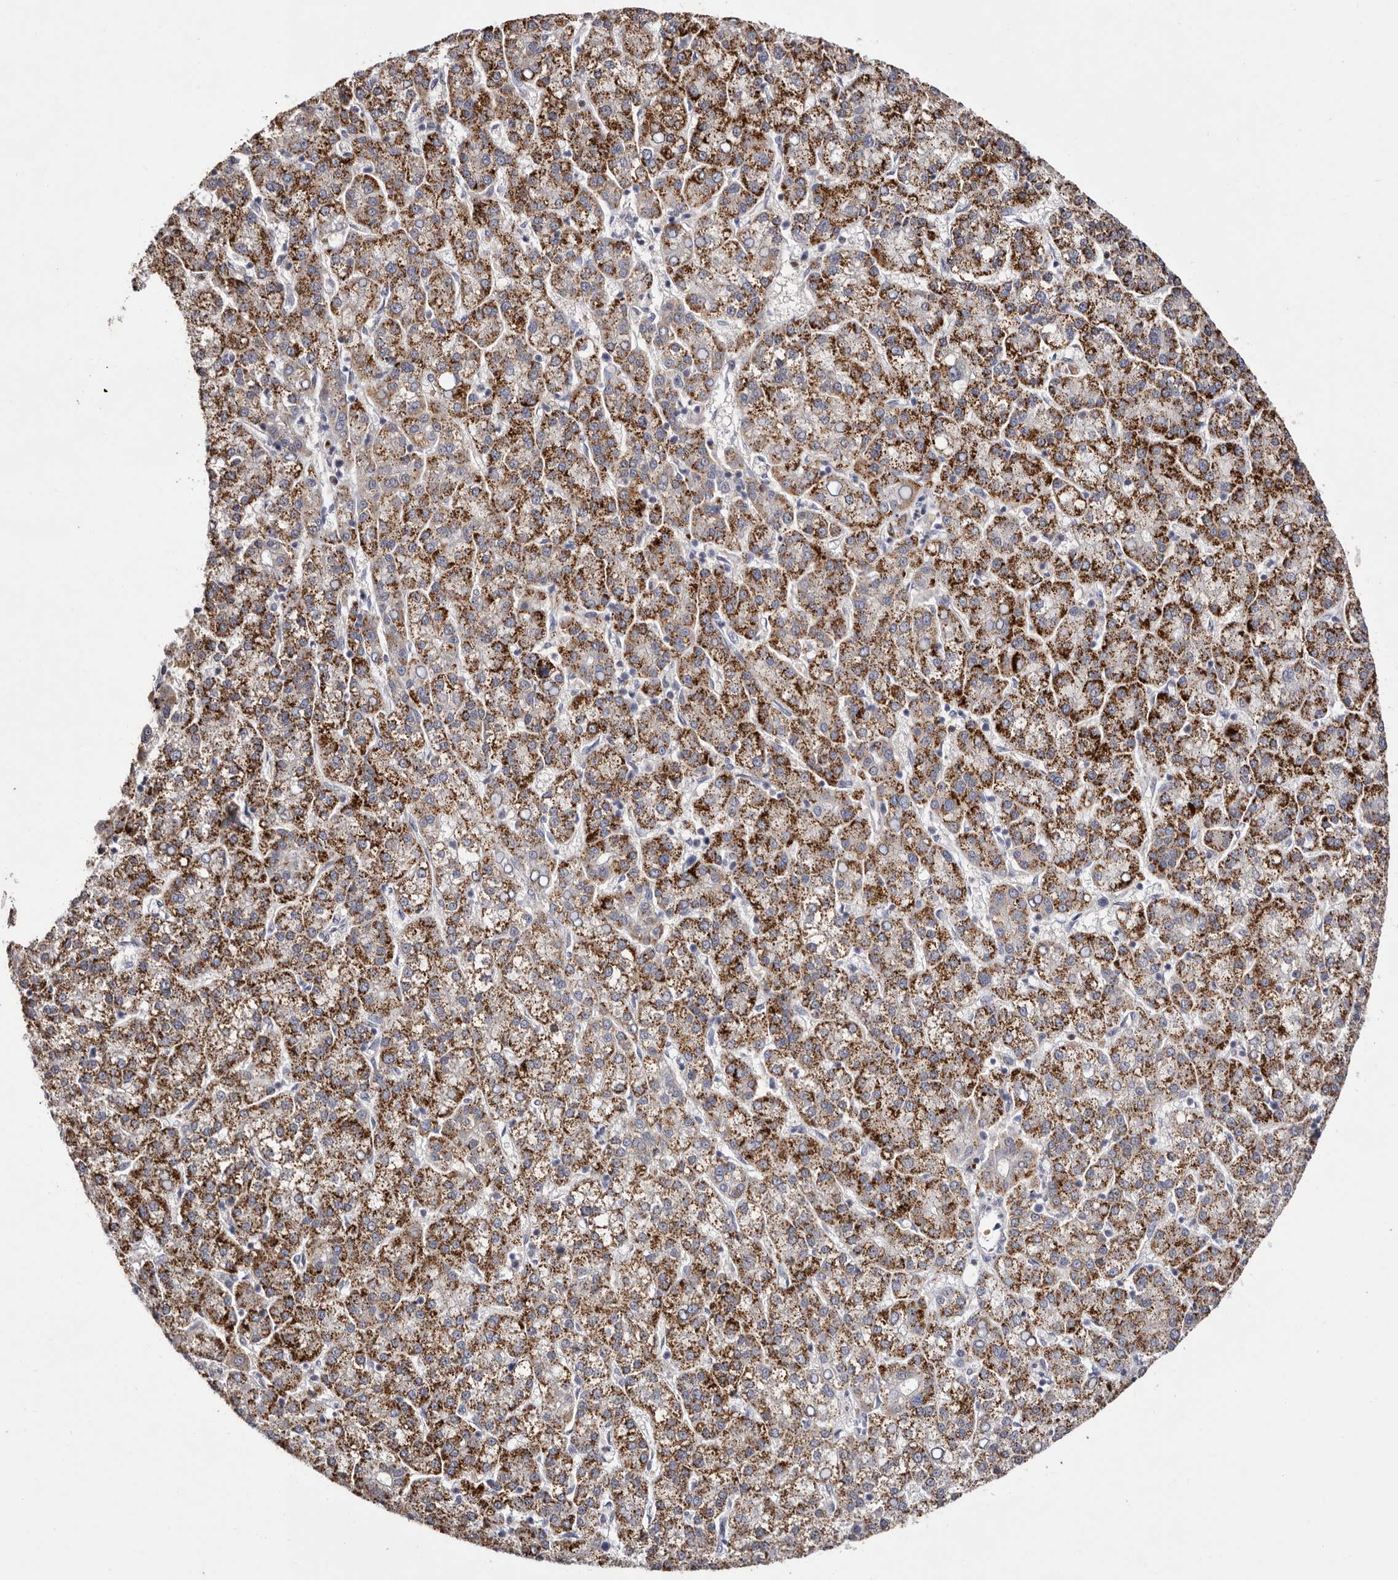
{"staining": {"intensity": "strong", "quantity": ">75%", "location": "cytoplasmic/membranous"}, "tissue": "liver cancer", "cell_type": "Tumor cells", "image_type": "cancer", "snomed": [{"axis": "morphology", "description": "Carcinoma, Hepatocellular, NOS"}, {"axis": "topography", "description": "Liver"}], "caption": "Strong cytoplasmic/membranous positivity for a protein is identified in approximately >75% of tumor cells of liver cancer (hepatocellular carcinoma) using immunohistochemistry.", "gene": "S1PR5", "patient": {"sex": "female", "age": 58}}